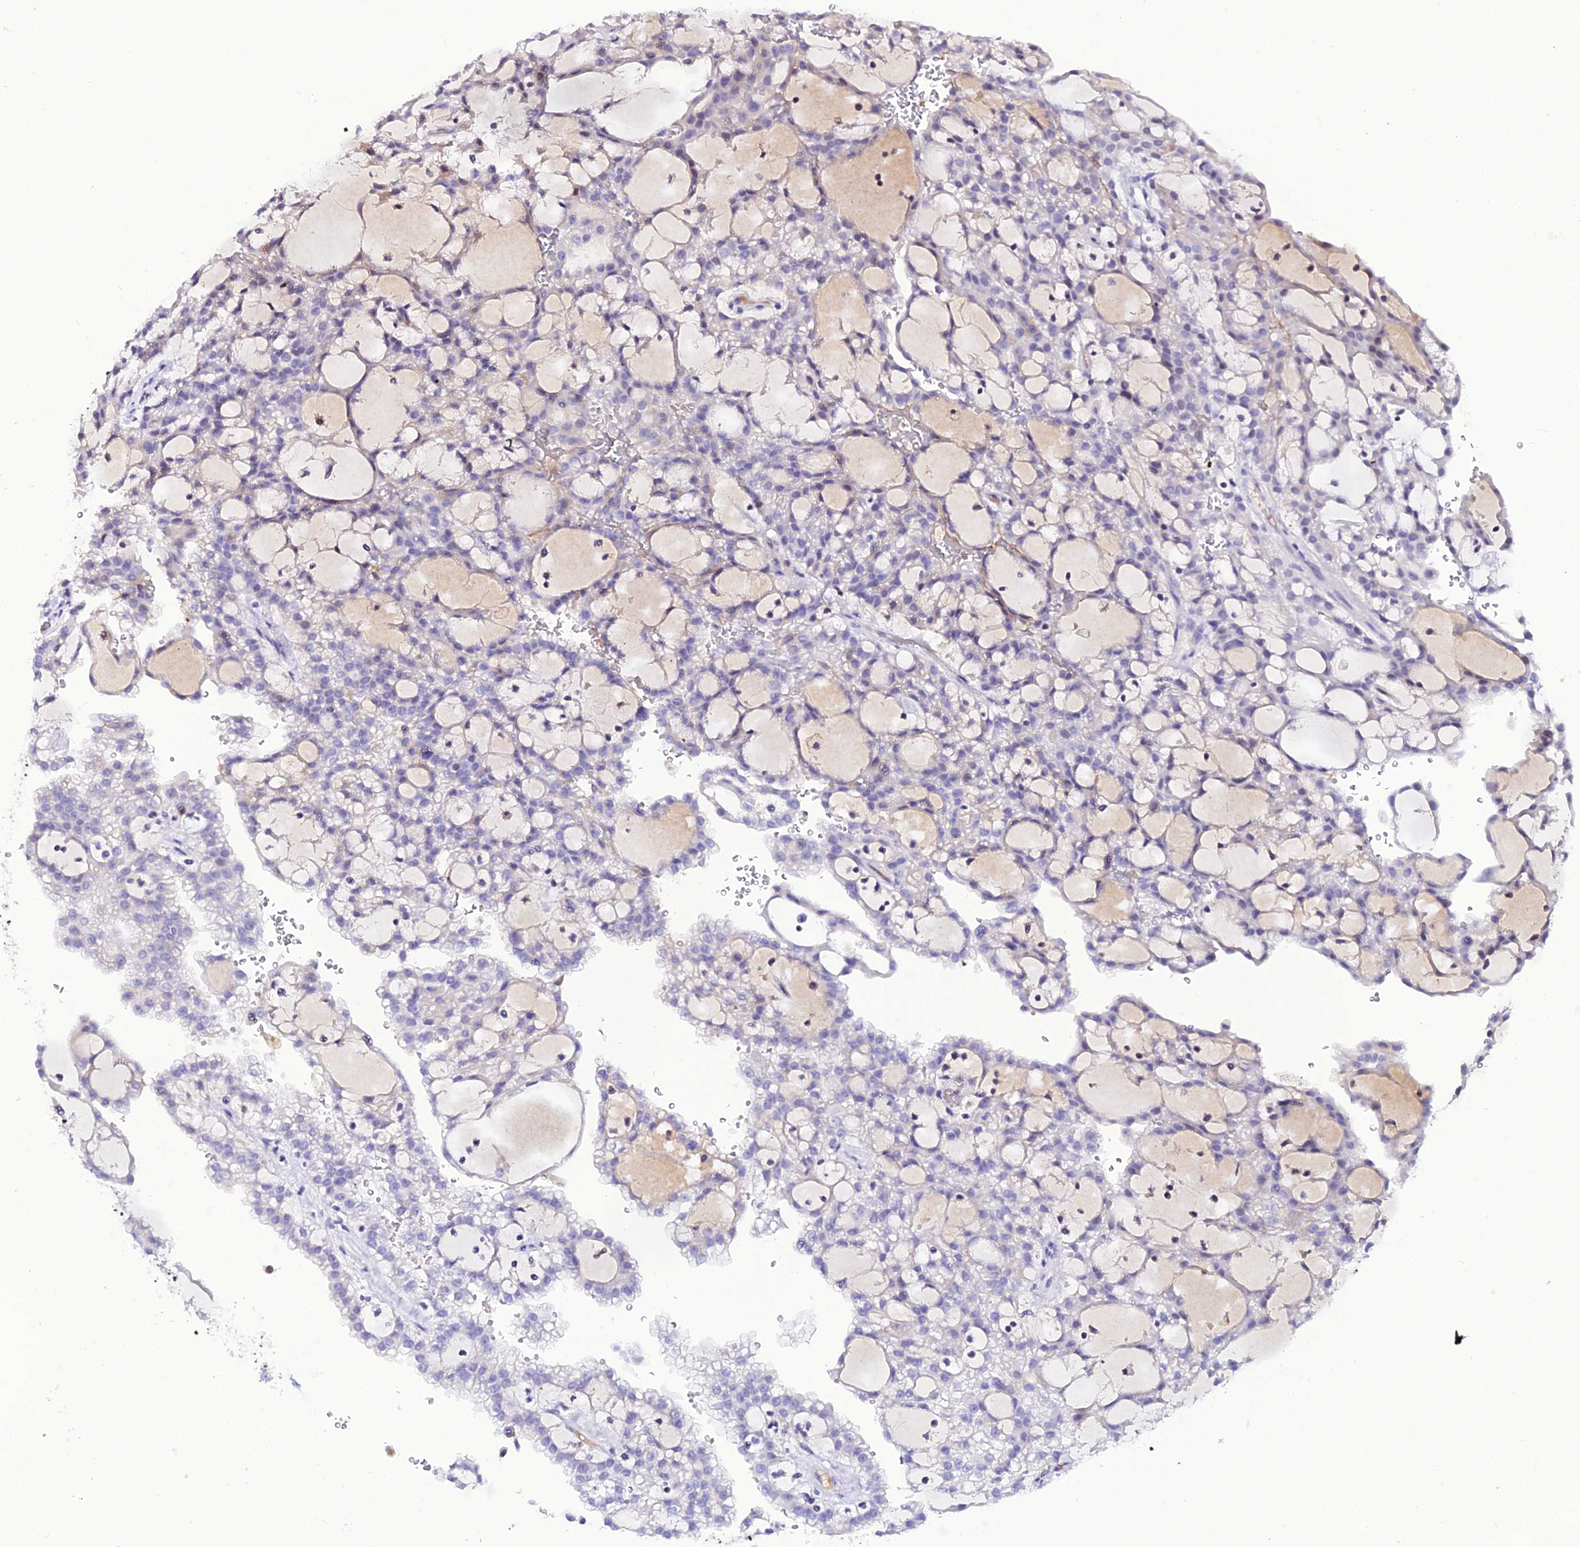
{"staining": {"intensity": "negative", "quantity": "none", "location": "none"}, "tissue": "renal cancer", "cell_type": "Tumor cells", "image_type": "cancer", "snomed": [{"axis": "morphology", "description": "Adenocarcinoma, NOS"}, {"axis": "topography", "description": "Kidney"}], "caption": "Tumor cells are negative for protein expression in human adenocarcinoma (renal).", "gene": "DEFB132", "patient": {"sex": "male", "age": 63}}